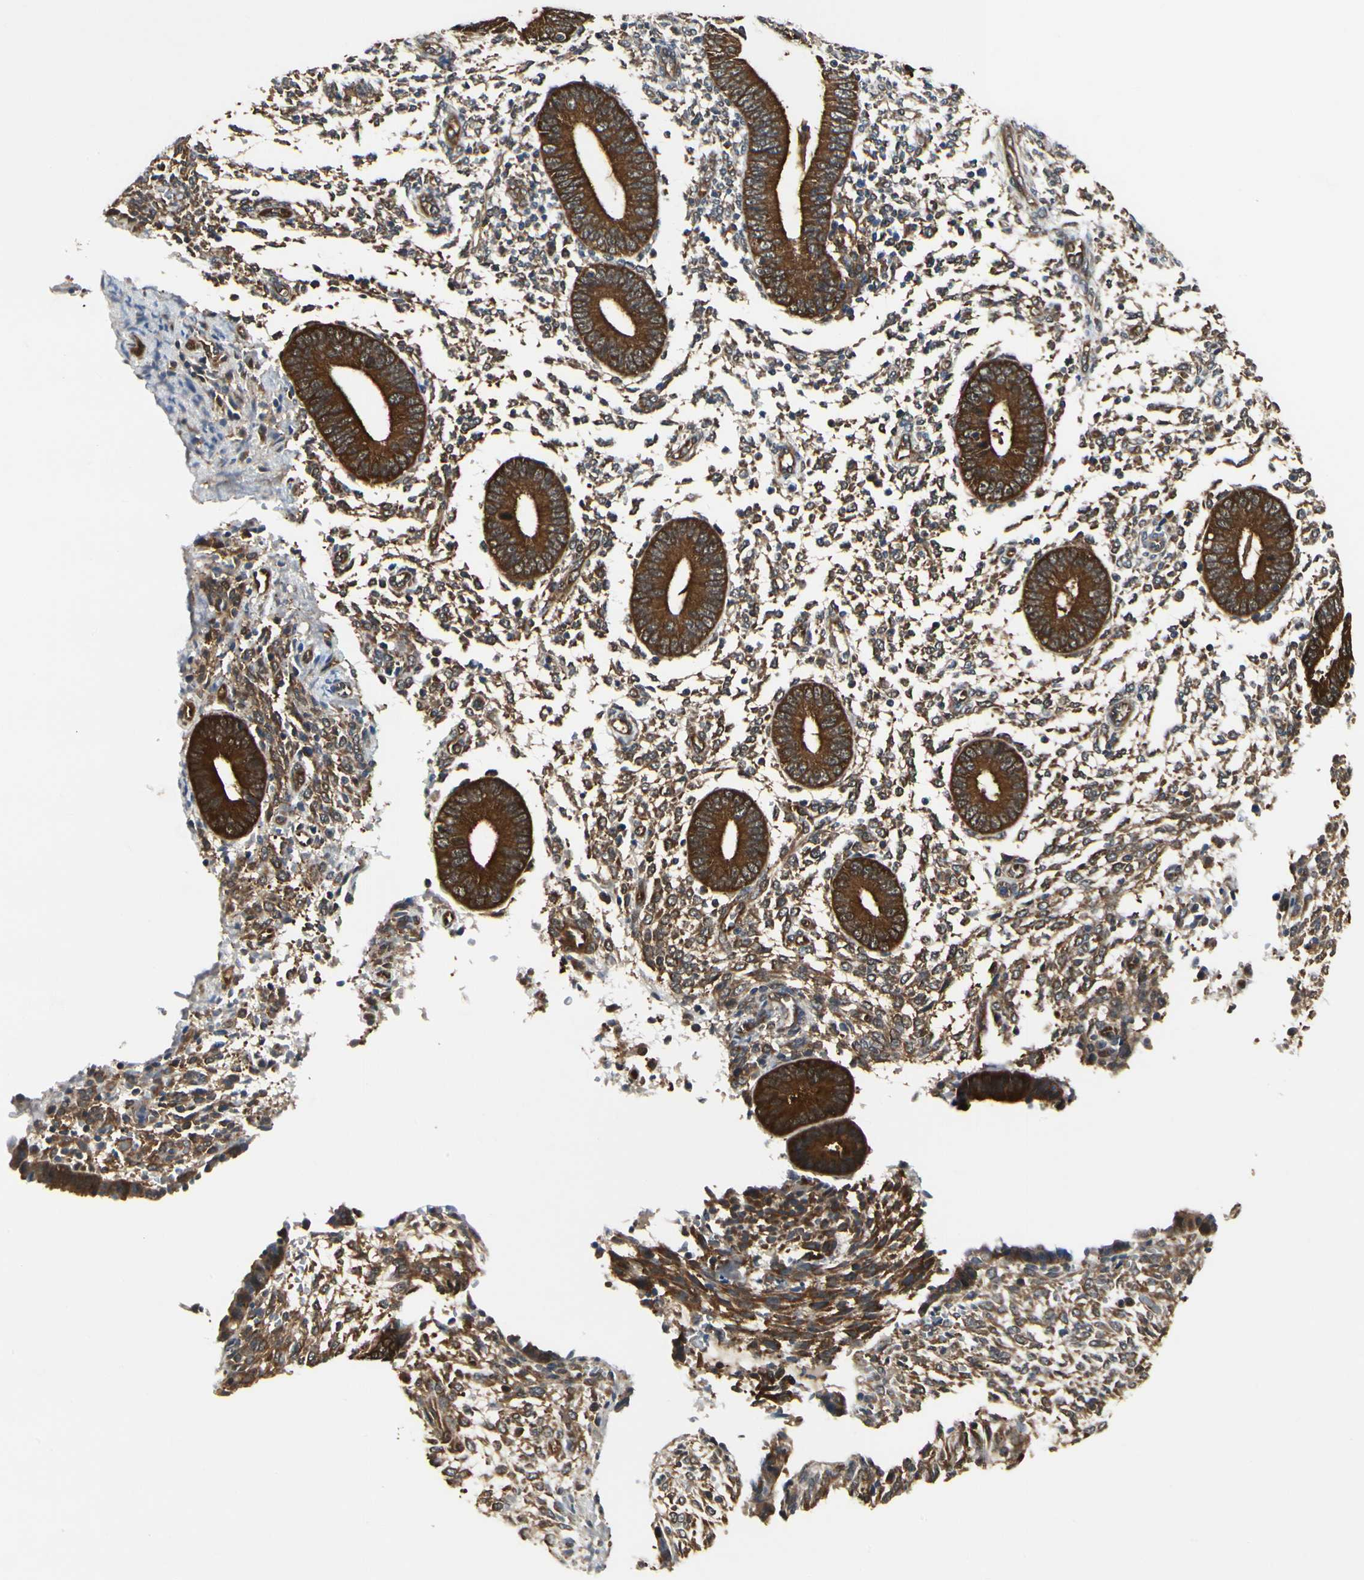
{"staining": {"intensity": "strong", "quantity": ">75%", "location": "cytoplasmic/membranous"}, "tissue": "endometrium", "cell_type": "Cells in endometrial stroma", "image_type": "normal", "snomed": [{"axis": "morphology", "description": "Normal tissue, NOS"}, {"axis": "topography", "description": "Endometrium"}], "caption": "IHC histopathology image of benign human endometrium stained for a protein (brown), which exhibits high levels of strong cytoplasmic/membranous positivity in about >75% of cells in endometrial stroma.", "gene": "NME1", "patient": {"sex": "female", "age": 35}}